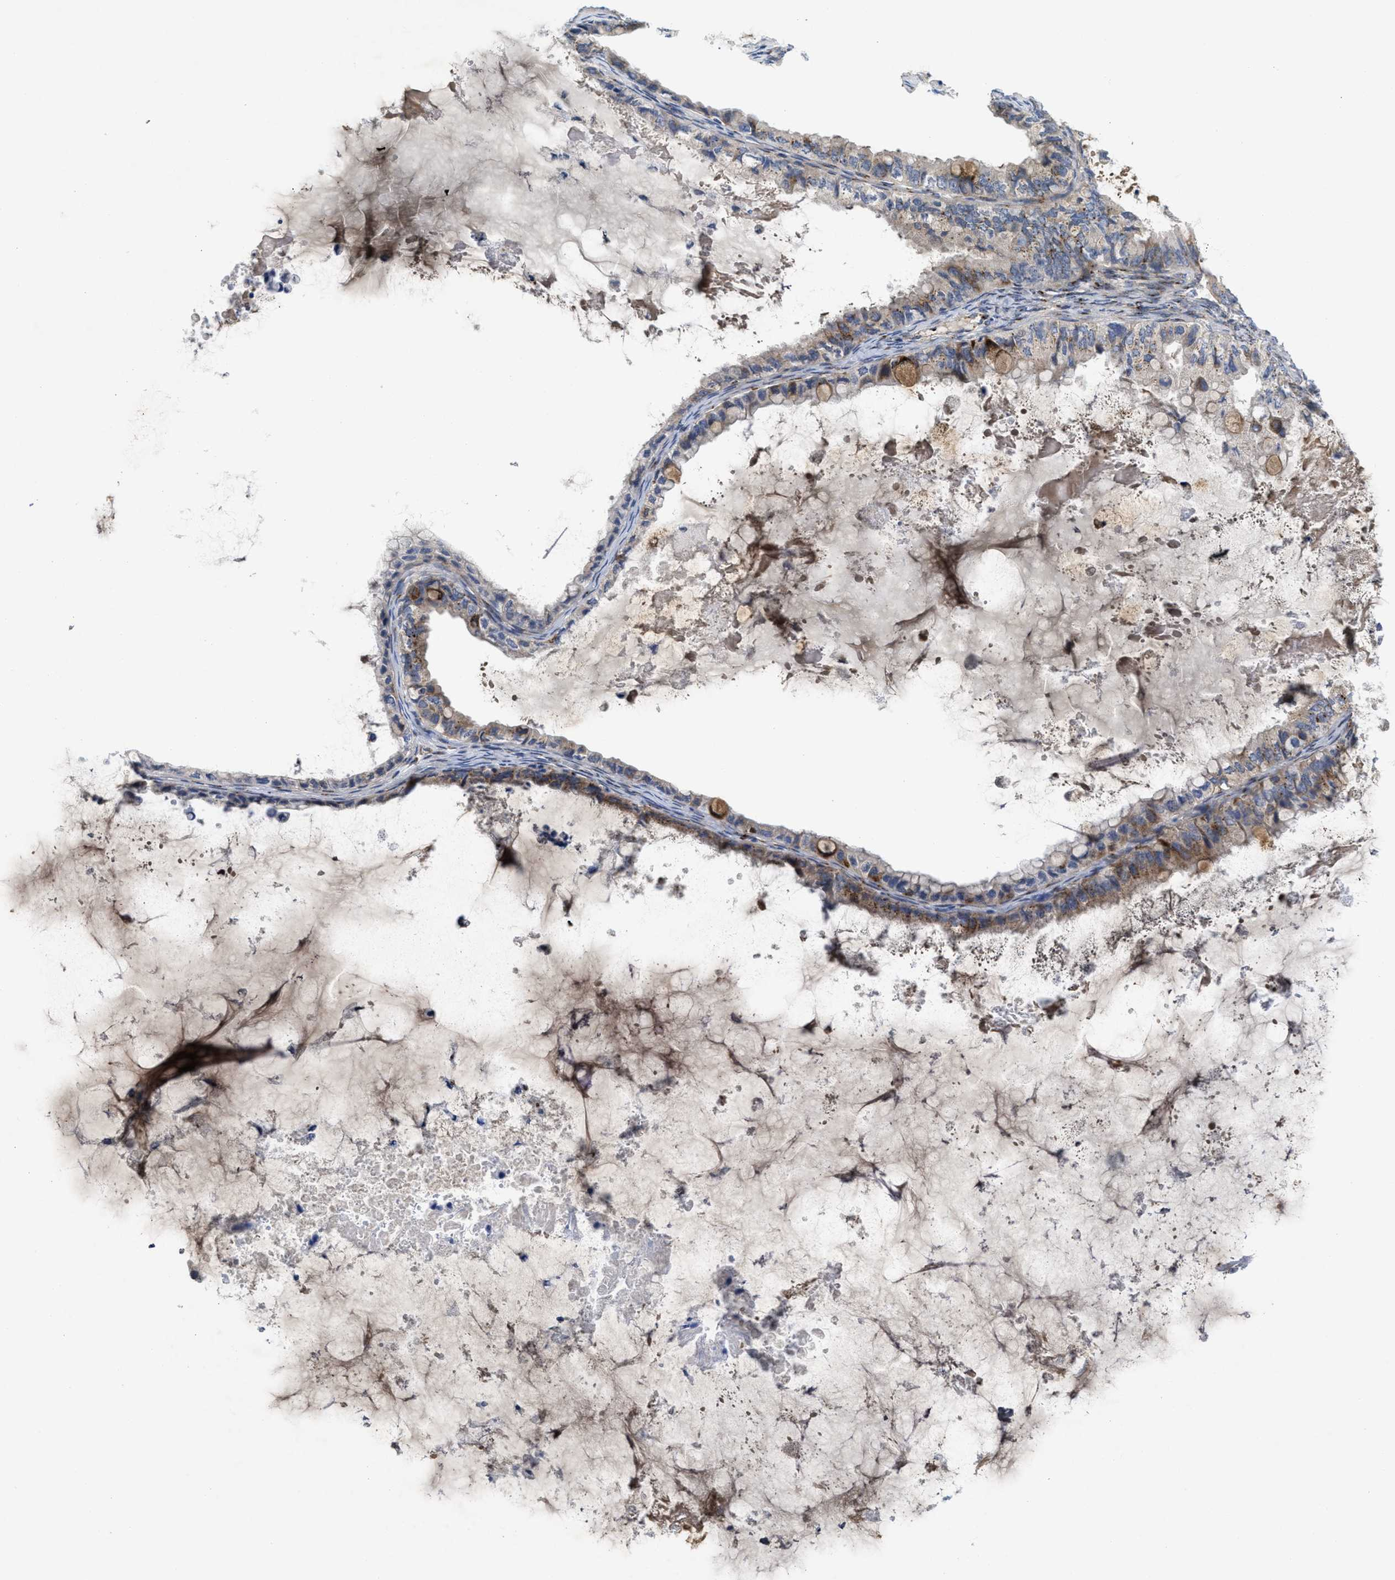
{"staining": {"intensity": "strong", "quantity": "<25%", "location": "cytoplasmic/membranous"}, "tissue": "ovarian cancer", "cell_type": "Tumor cells", "image_type": "cancer", "snomed": [{"axis": "morphology", "description": "Cystadenocarcinoma, mucinous, NOS"}, {"axis": "topography", "description": "Ovary"}], "caption": "Mucinous cystadenocarcinoma (ovarian) stained with a protein marker demonstrates strong staining in tumor cells.", "gene": "ZNF70", "patient": {"sex": "female", "age": 80}}